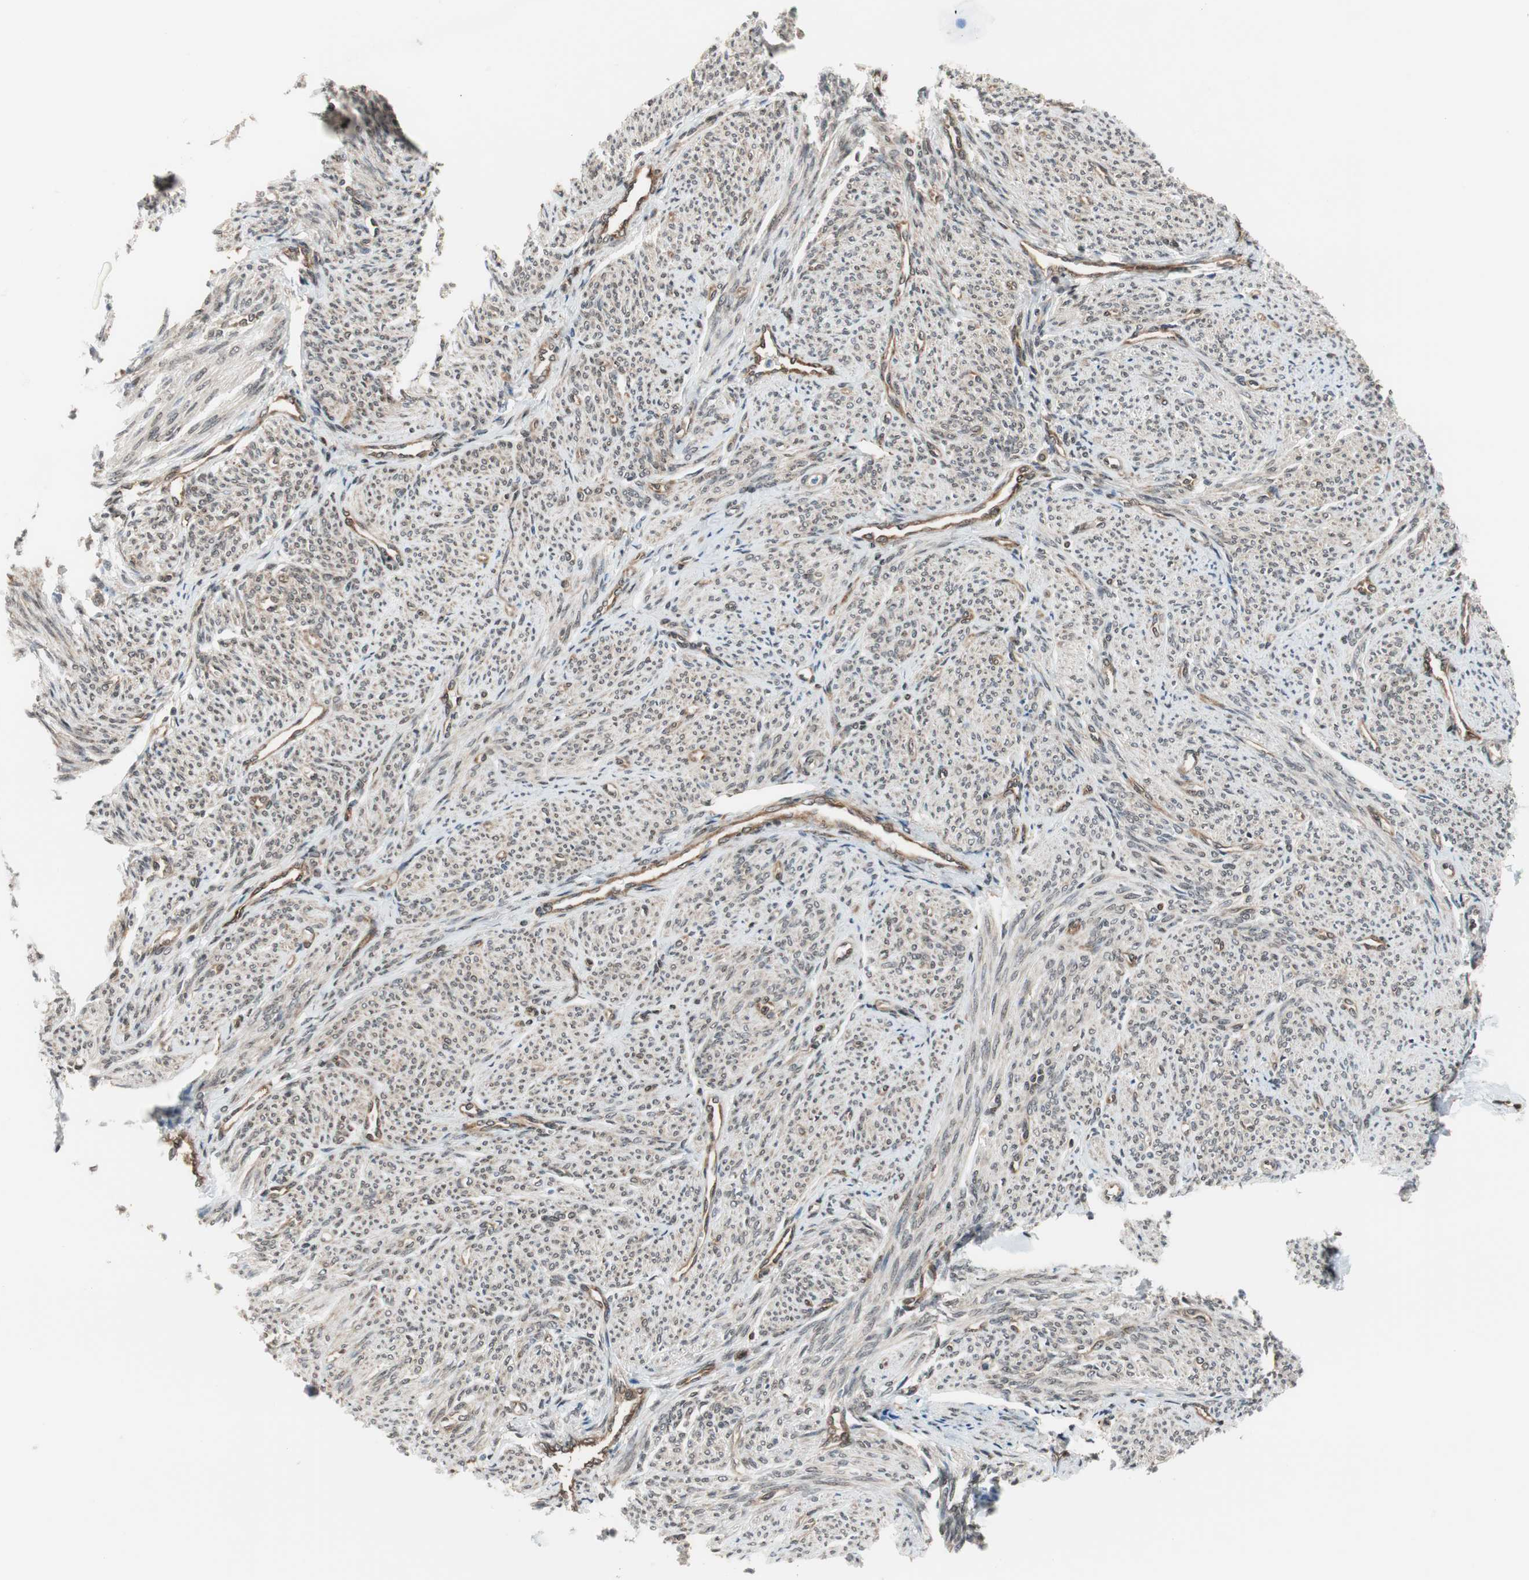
{"staining": {"intensity": "weak", "quantity": "25%-75%", "location": "cytoplasmic/membranous"}, "tissue": "smooth muscle", "cell_type": "Smooth muscle cells", "image_type": "normal", "snomed": [{"axis": "morphology", "description": "Normal tissue, NOS"}, {"axis": "topography", "description": "Smooth muscle"}], "caption": "Immunohistochemistry of benign human smooth muscle demonstrates low levels of weak cytoplasmic/membranous staining in approximately 25%-75% of smooth muscle cells.", "gene": "ZNF512B", "patient": {"sex": "female", "age": 65}}